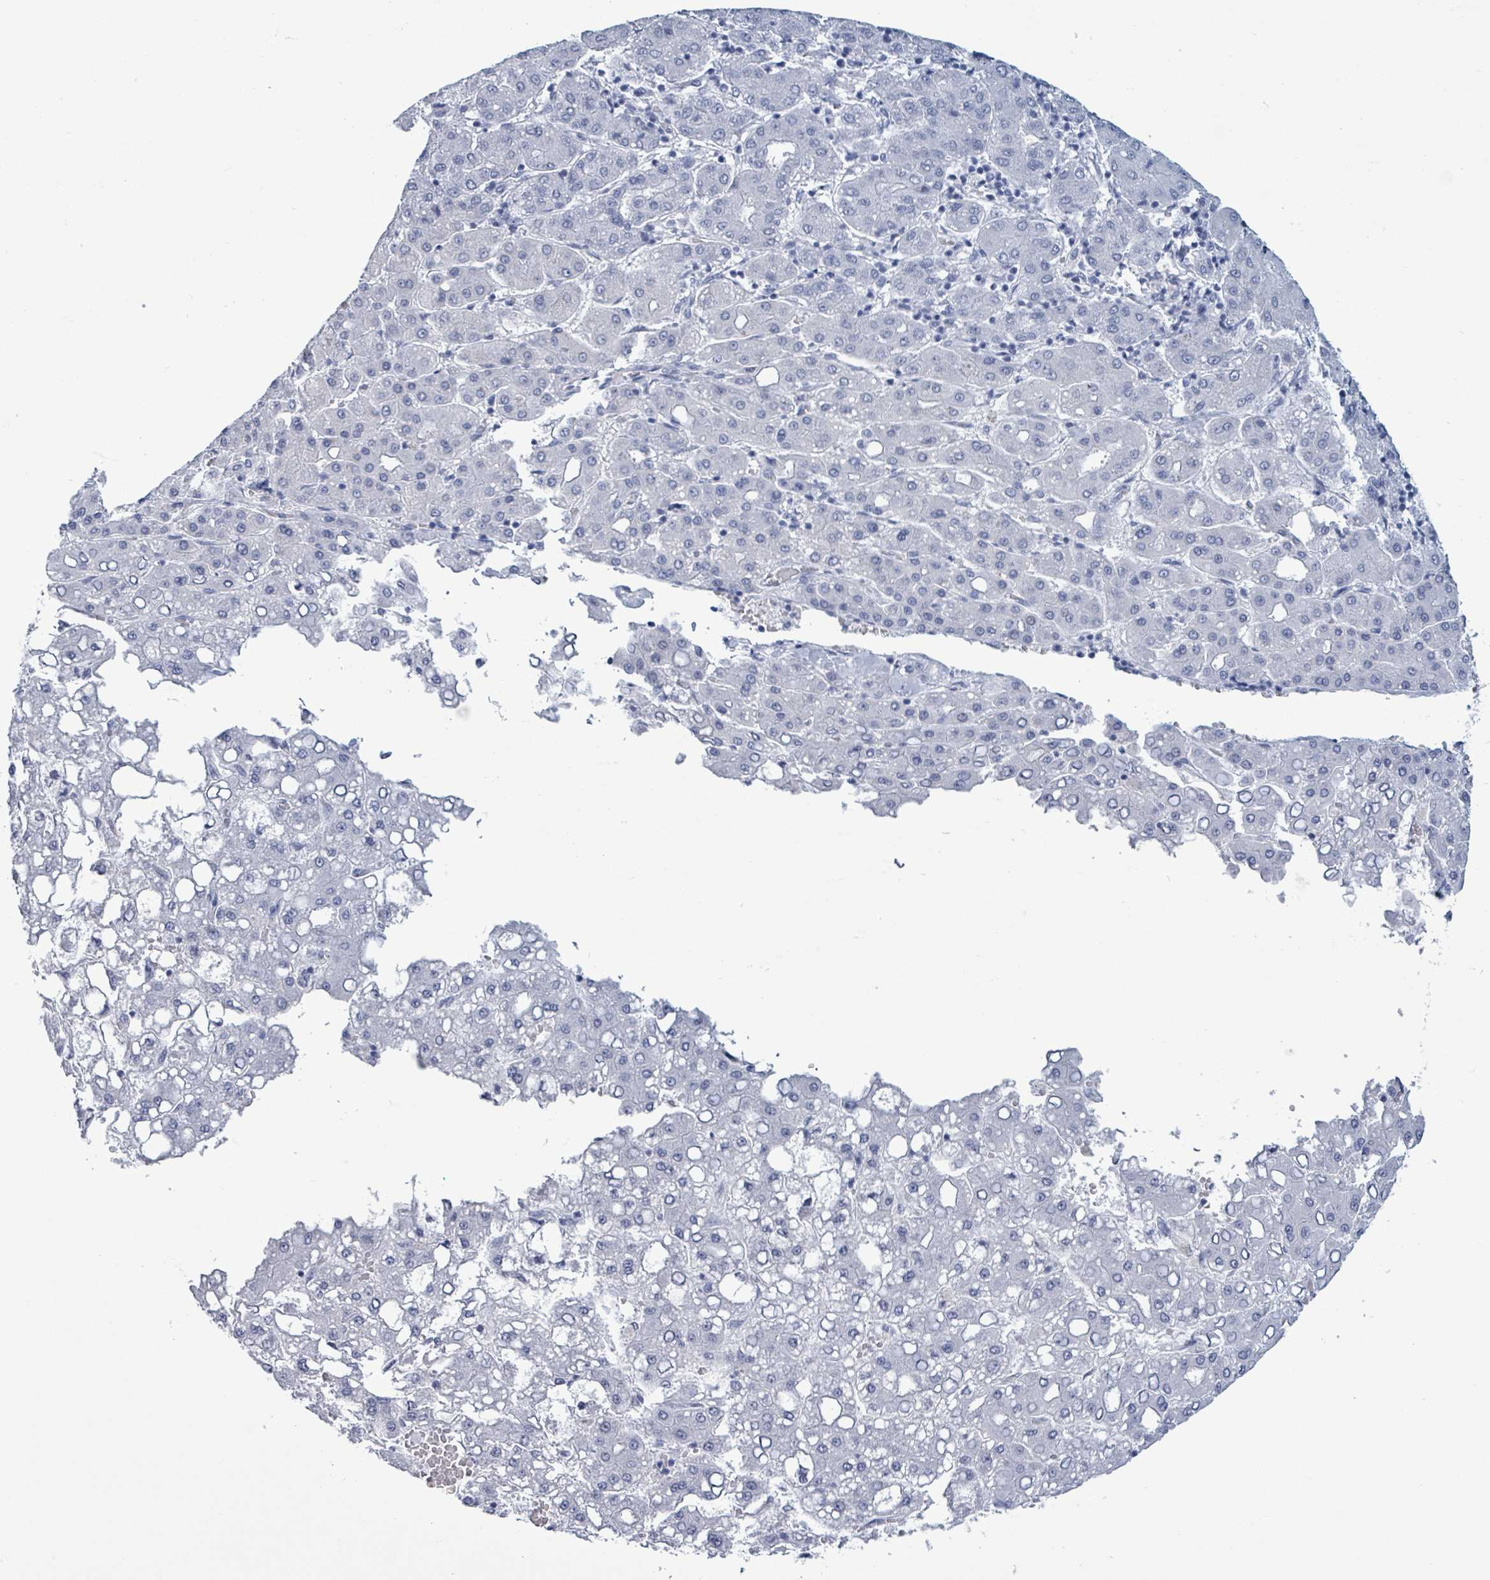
{"staining": {"intensity": "negative", "quantity": "none", "location": "none"}, "tissue": "liver cancer", "cell_type": "Tumor cells", "image_type": "cancer", "snomed": [{"axis": "morphology", "description": "Carcinoma, Hepatocellular, NOS"}, {"axis": "topography", "description": "Liver"}], "caption": "A high-resolution histopathology image shows immunohistochemistry (IHC) staining of liver hepatocellular carcinoma, which reveals no significant positivity in tumor cells.", "gene": "NKX2-1", "patient": {"sex": "male", "age": 65}}